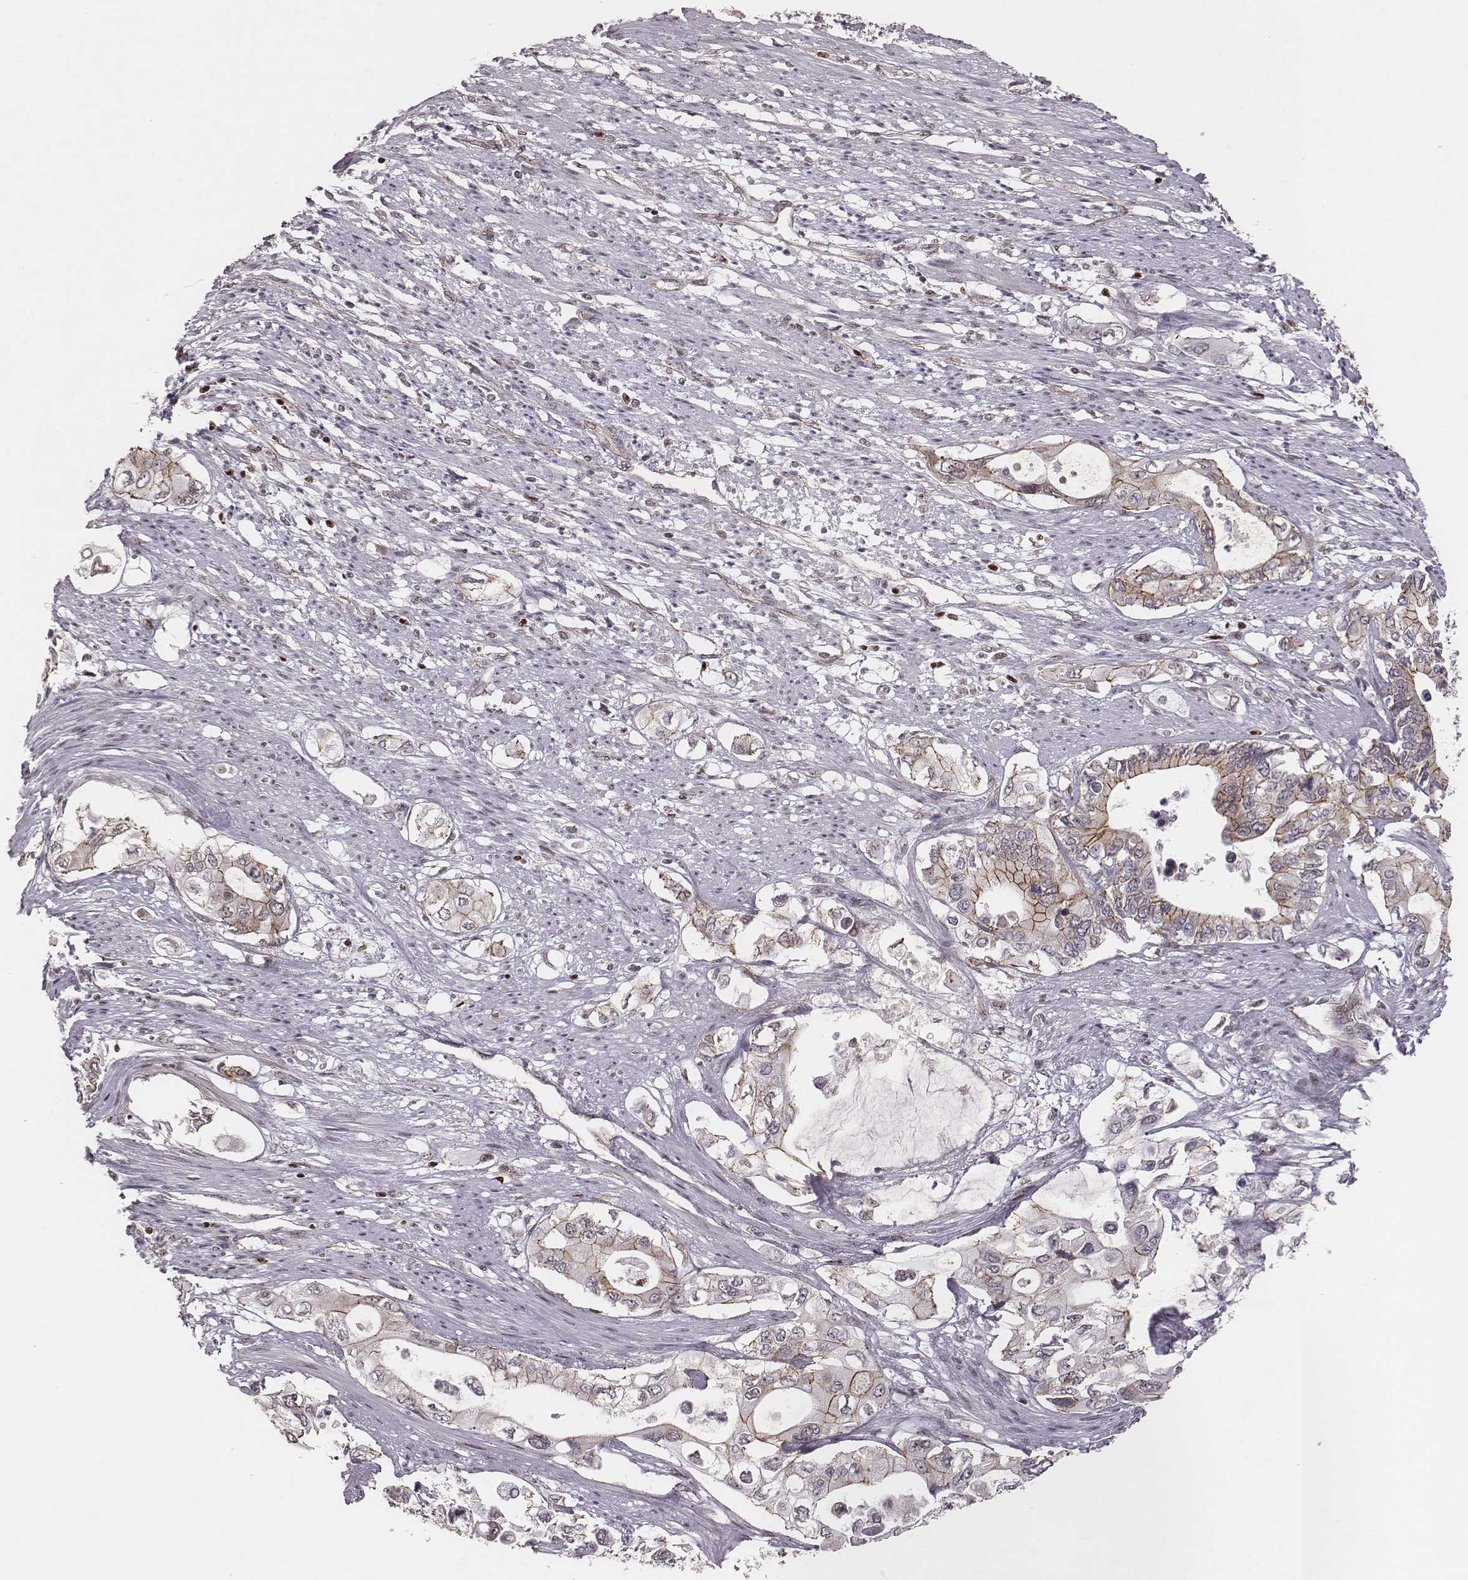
{"staining": {"intensity": "moderate", "quantity": "25%-75%", "location": "cytoplasmic/membranous"}, "tissue": "pancreatic cancer", "cell_type": "Tumor cells", "image_type": "cancer", "snomed": [{"axis": "morphology", "description": "Adenocarcinoma, NOS"}, {"axis": "topography", "description": "Pancreas"}], "caption": "Human adenocarcinoma (pancreatic) stained for a protein (brown) demonstrates moderate cytoplasmic/membranous positive expression in approximately 25%-75% of tumor cells.", "gene": "WDR59", "patient": {"sex": "female", "age": 63}}